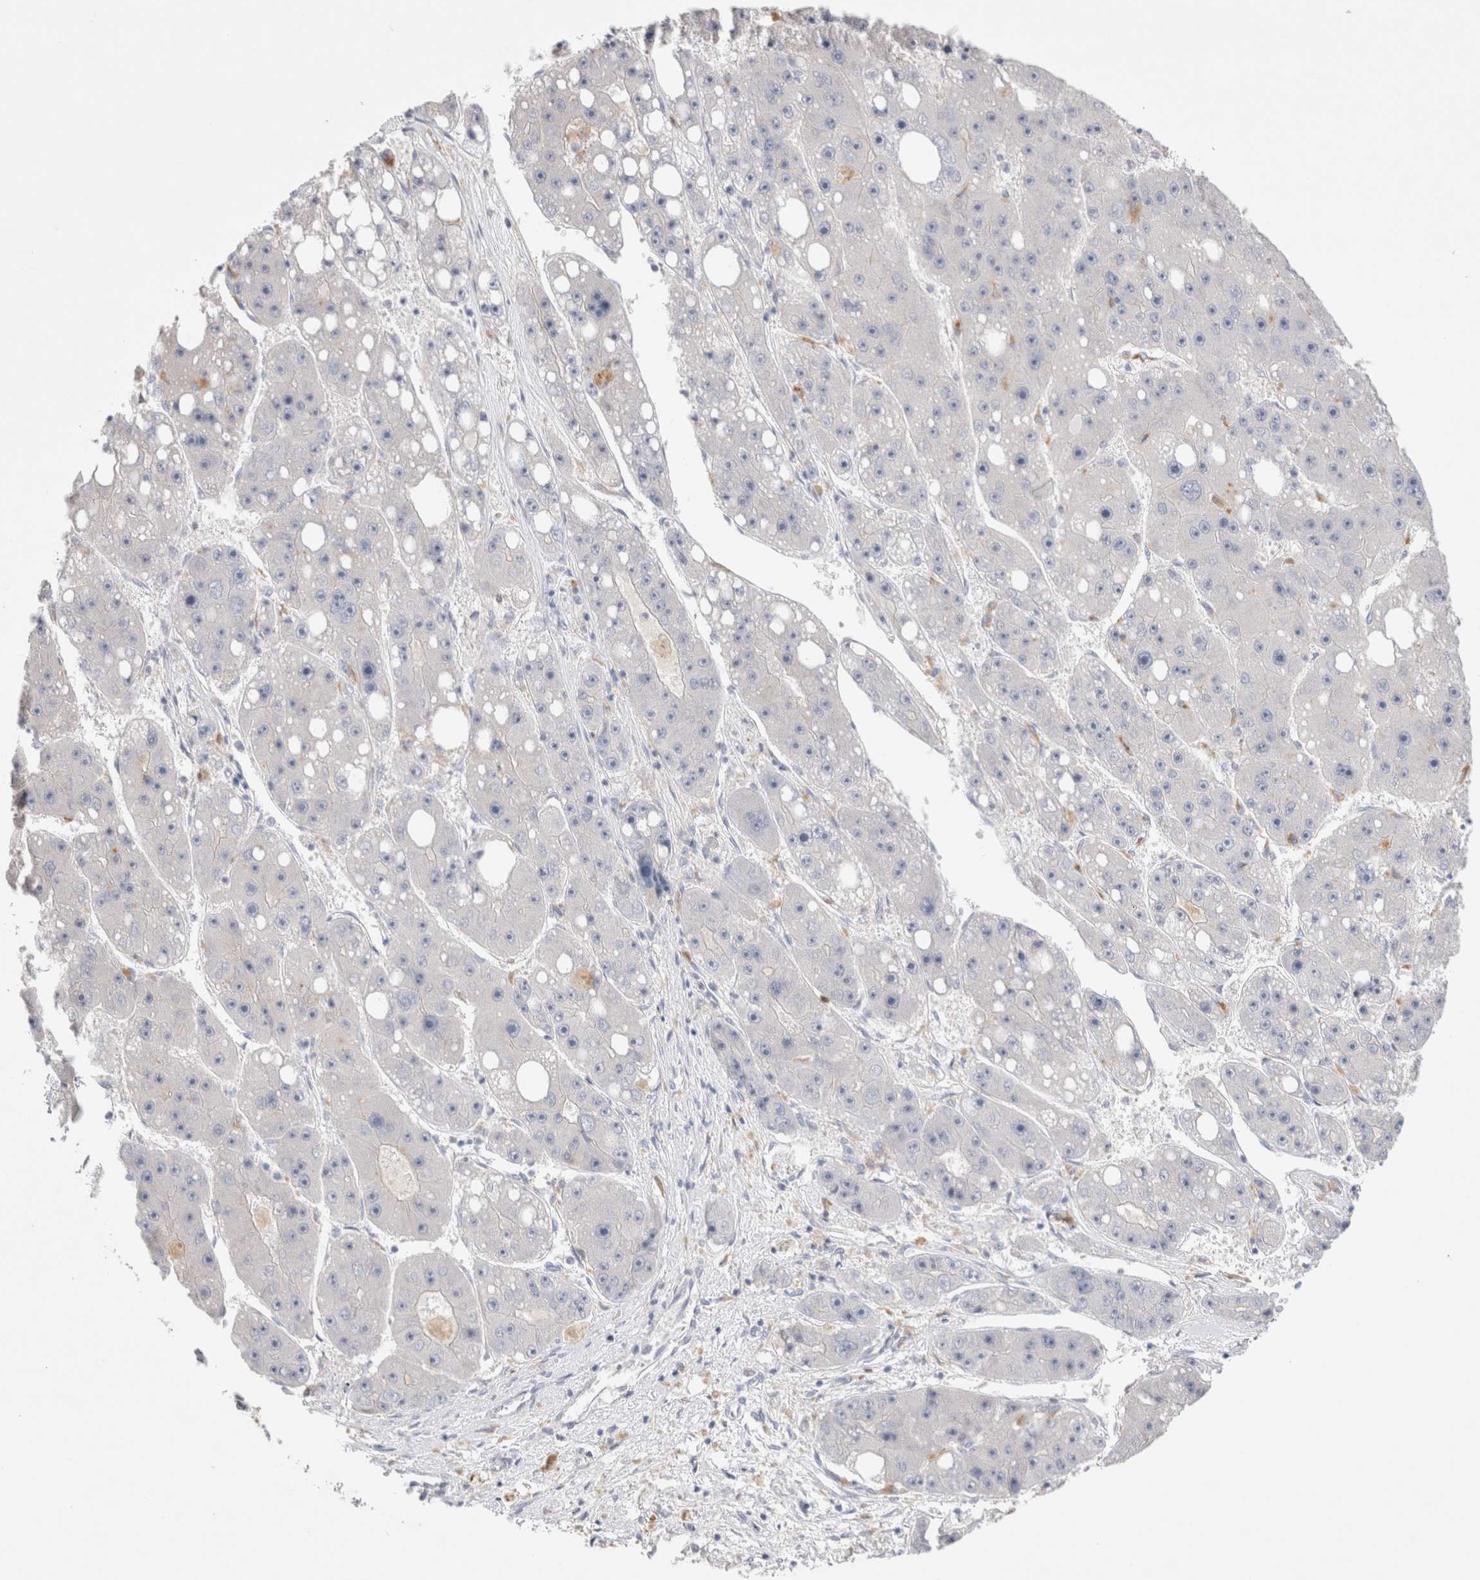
{"staining": {"intensity": "negative", "quantity": "none", "location": "none"}, "tissue": "liver cancer", "cell_type": "Tumor cells", "image_type": "cancer", "snomed": [{"axis": "morphology", "description": "Carcinoma, Hepatocellular, NOS"}, {"axis": "topography", "description": "Liver"}], "caption": "DAB (3,3'-diaminobenzidine) immunohistochemical staining of liver hepatocellular carcinoma reveals no significant positivity in tumor cells.", "gene": "HPGDS", "patient": {"sex": "female", "age": 61}}